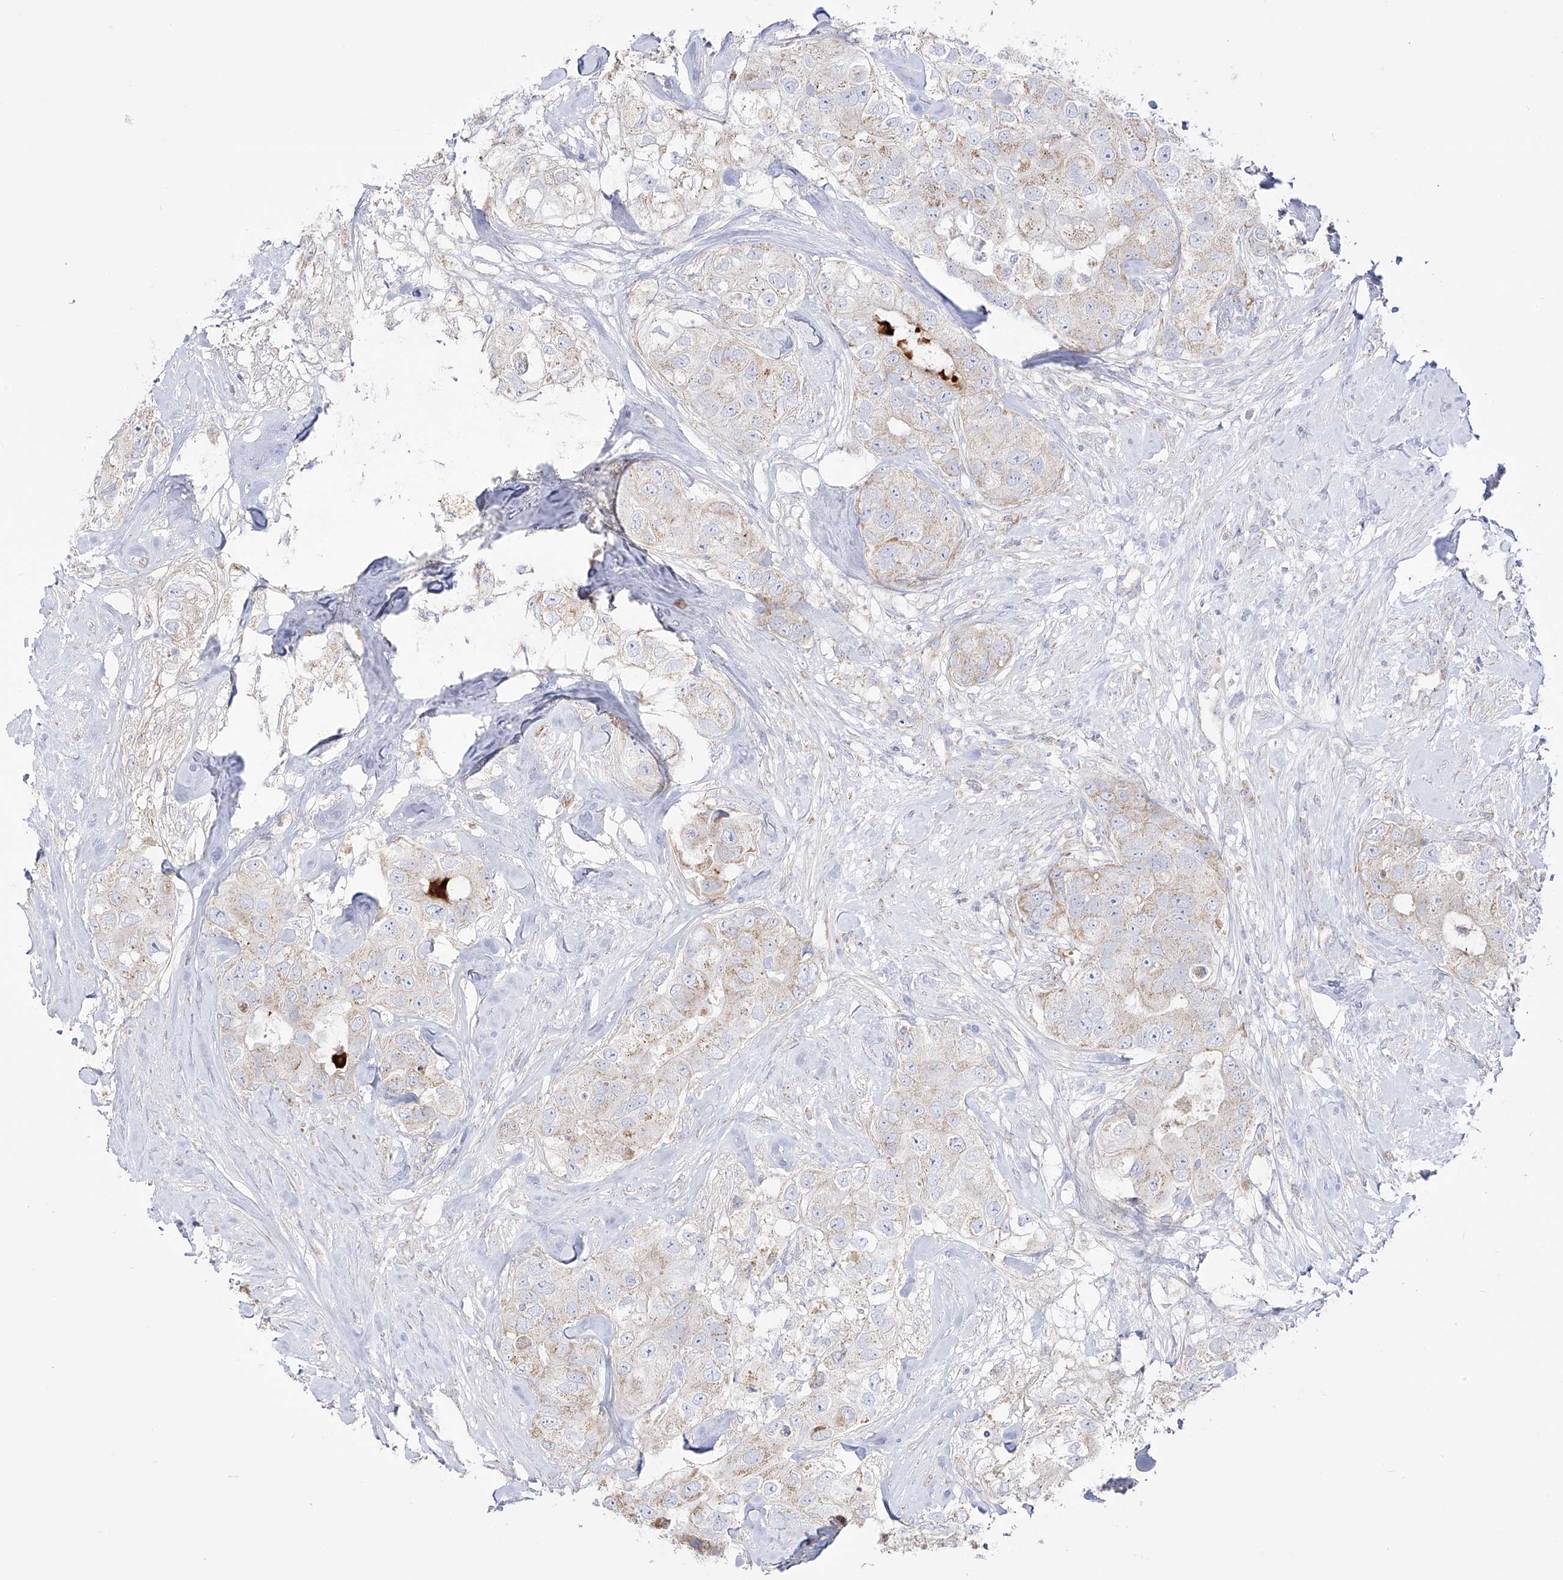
{"staining": {"intensity": "weak", "quantity": "<25%", "location": "cytoplasmic/membranous"}, "tissue": "breast cancer", "cell_type": "Tumor cells", "image_type": "cancer", "snomed": [{"axis": "morphology", "description": "Duct carcinoma"}, {"axis": "topography", "description": "Breast"}], "caption": "IHC micrograph of human breast cancer (infiltrating ductal carcinoma) stained for a protein (brown), which shows no staining in tumor cells. The staining was performed using DAB (3,3'-diaminobenzidine) to visualize the protein expression in brown, while the nuclei were stained in blue with hematoxylin (Magnification: 20x).", "gene": "RCHY1", "patient": {"sex": "female", "age": 62}}